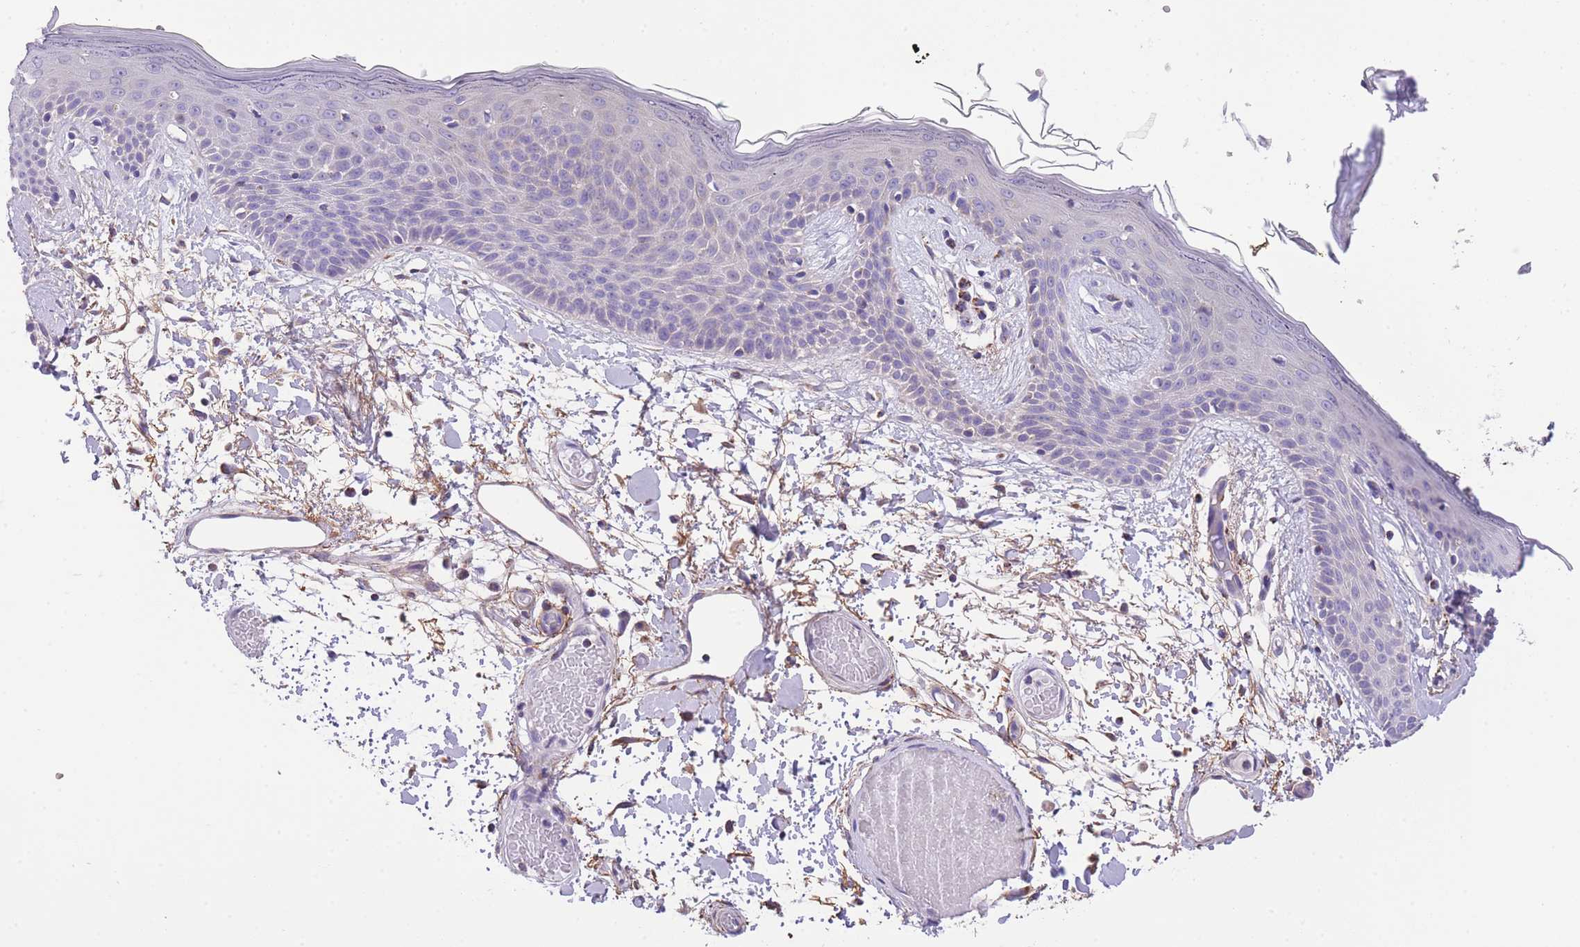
{"staining": {"intensity": "moderate", "quantity": "25%-75%", "location": "cytoplasmic/membranous"}, "tissue": "skin", "cell_type": "Fibroblasts", "image_type": "normal", "snomed": [{"axis": "morphology", "description": "Normal tissue, NOS"}, {"axis": "topography", "description": "Skin"}], "caption": "This micrograph displays immunohistochemistry (IHC) staining of benign human skin, with medium moderate cytoplasmic/membranous staining in about 25%-75% of fibroblasts.", "gene": "ST3GAL3", "patient": {"sex": "male", "age": 79}}